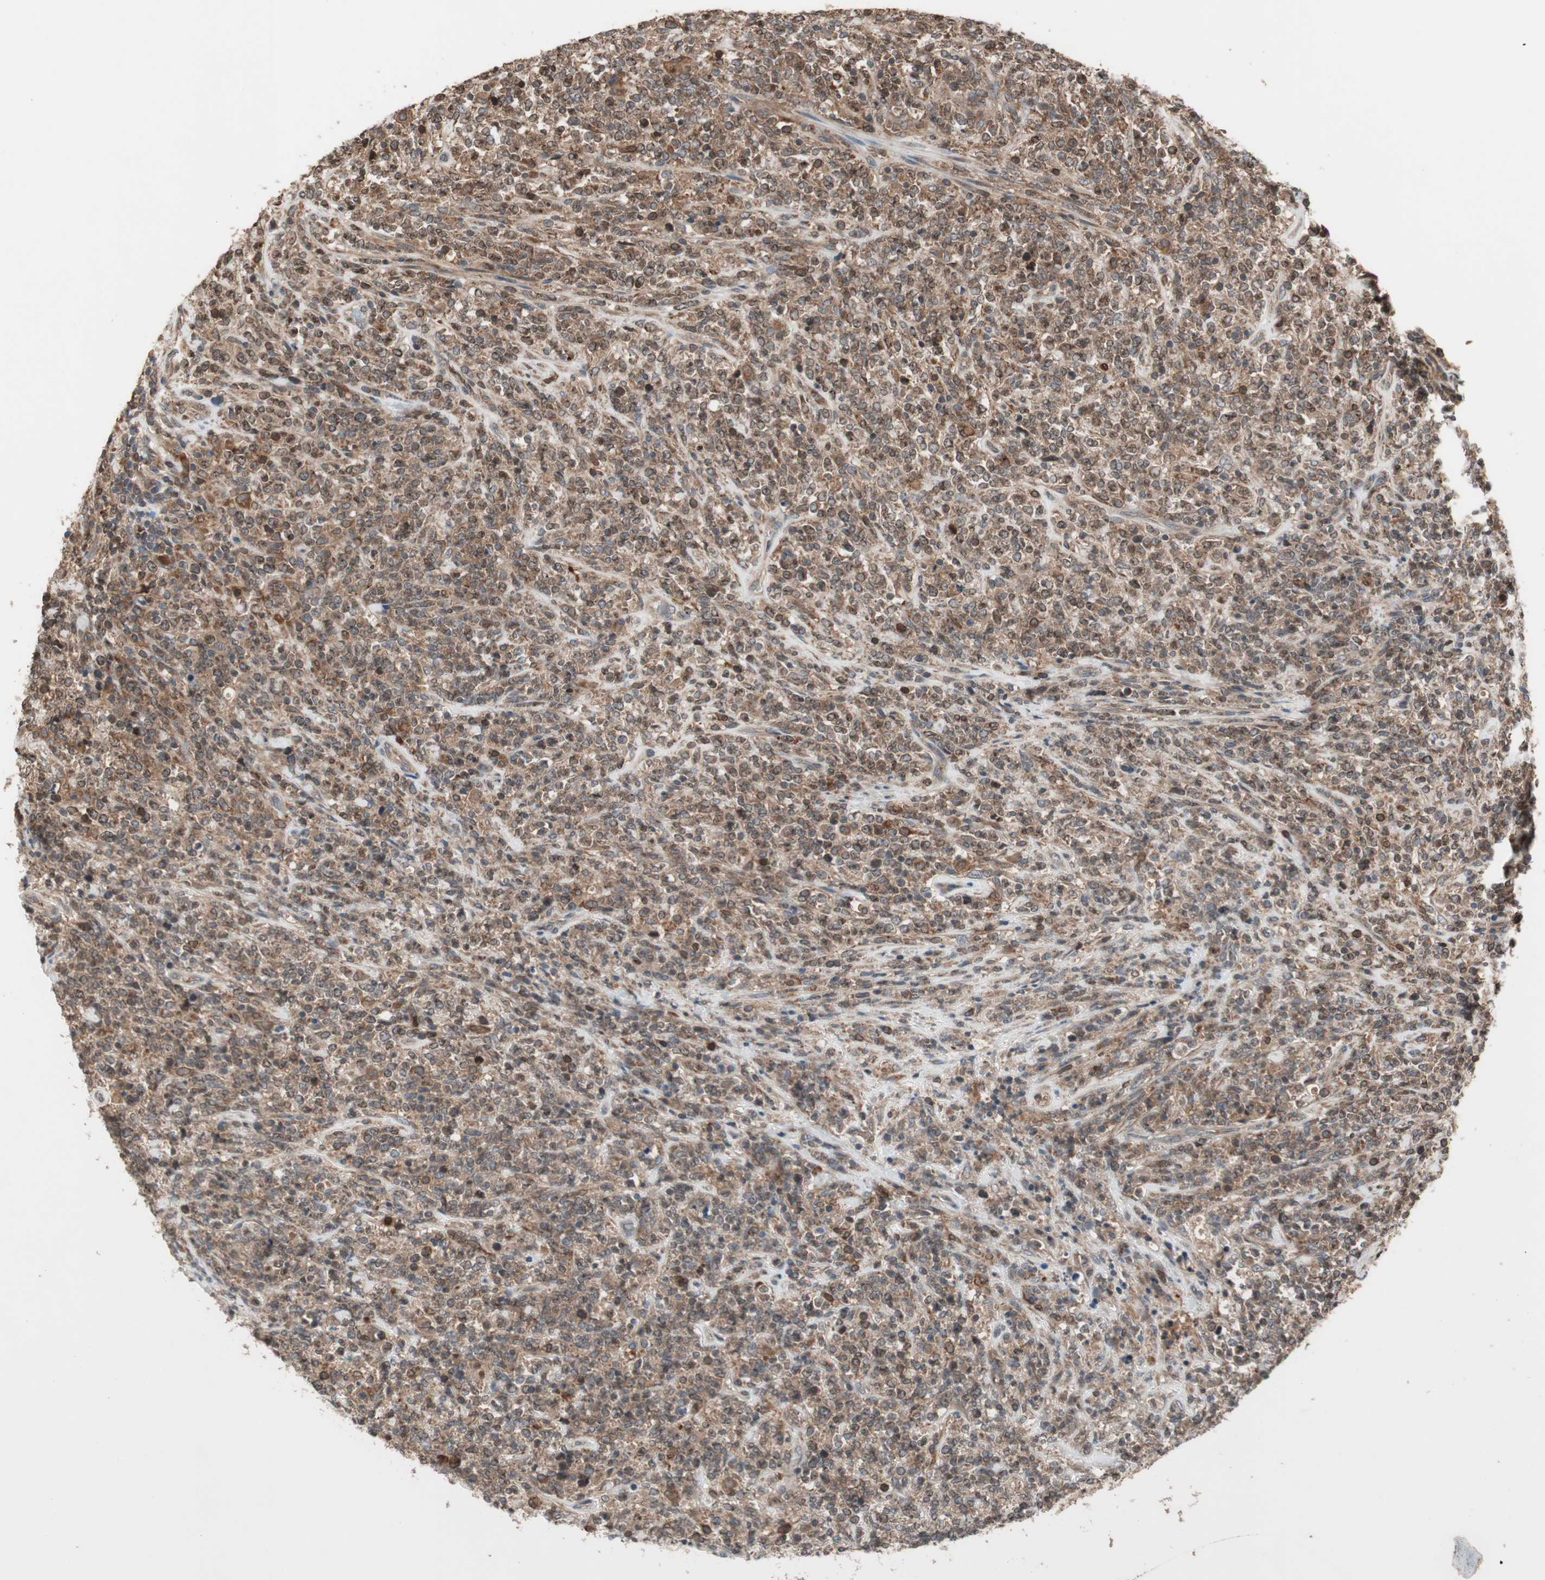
{"staining": {"intensity": "strong", "quantity": ">75%", "location": "cytoplasmic/membranous"}, "tissue": "lymphoma", "cell_type": "Tumor cells", "image_type": "cancer", "snomed": [{"axis": "morphology", "description": "Malignant lymphoma, non-Hodgkin's type, High grade"}, {"axis": "topography", "description": "Soft tissue"}], "caption": "Immunohistochemical staining of lymphoma displays high levels of strong cytoplasmic/membranous staining in about >75% of tumor cells.", "gene": "ATP6AP2", "patient": {"sex": "male", "age": 18}}